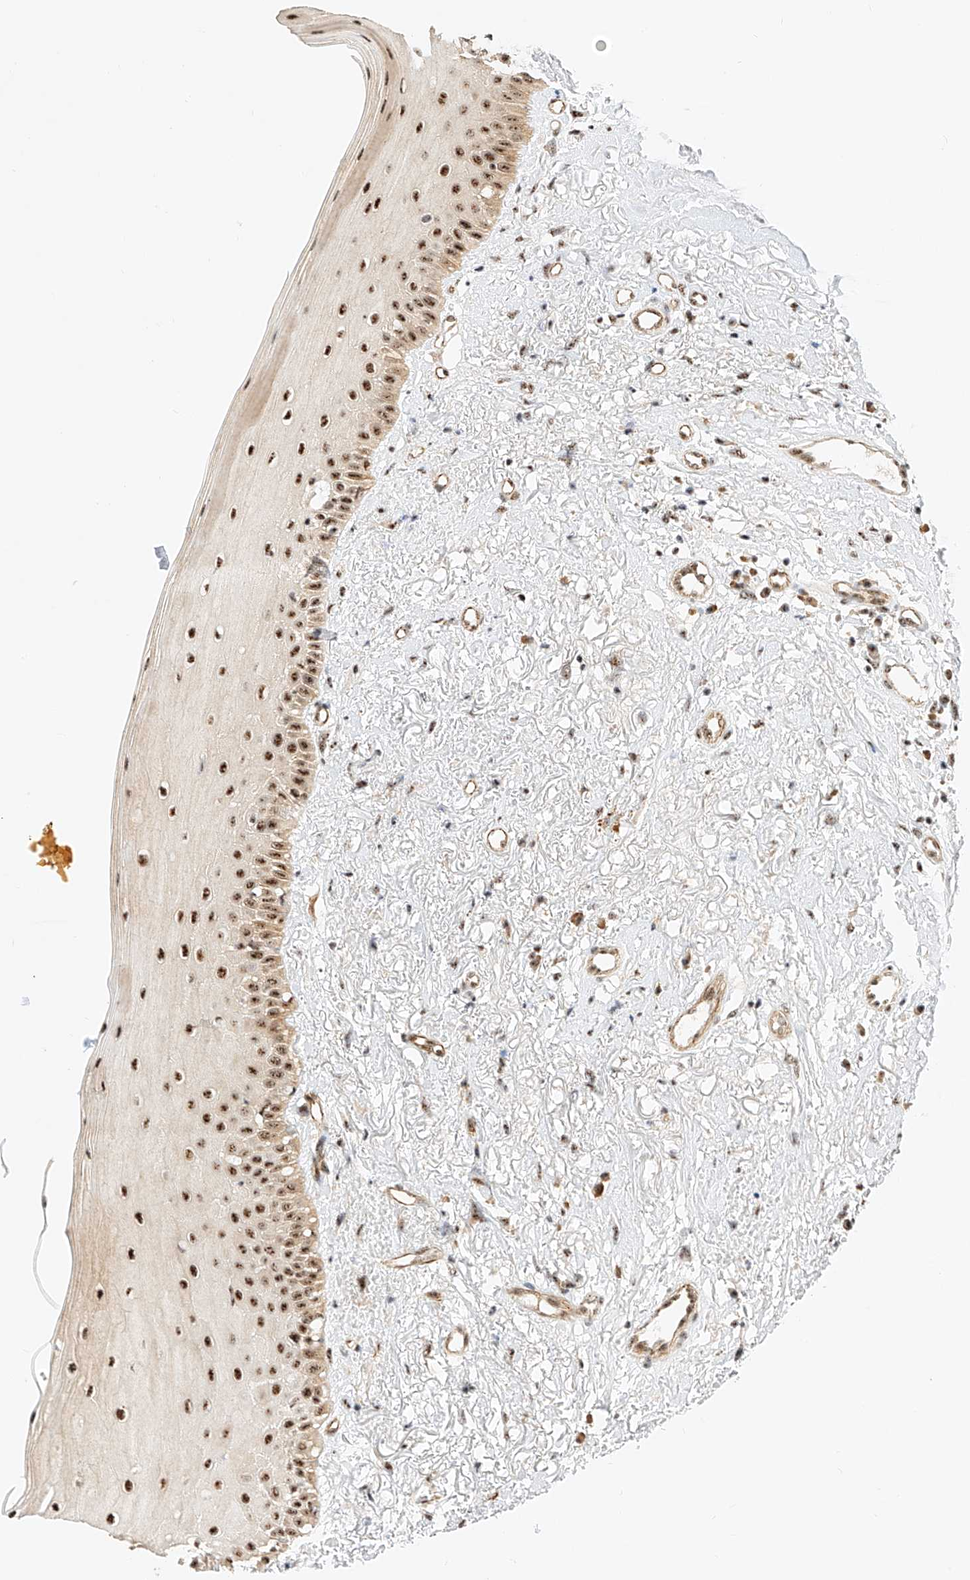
{"staining": {"intensity": "strong", "quantity": ">75%", "location": "nuclear"}, "tissue": "oral mucosa", "cell_type": "Squamous epithelial cells", "image_type": "normal", "snomed": [{"axis": "morphology", "description": "Normal tissue, NOS"}, {"axis": "topography", "description": "Oral tissue"}], "caption": "Immunohistochemical staining of benign human oral mucosa displays >75% levels of strong nuclear protein staining in about >75% of squamous epithelial cells.", "gene": "ATXN7L2", "patient": {"sex": "female", "age": 63}}